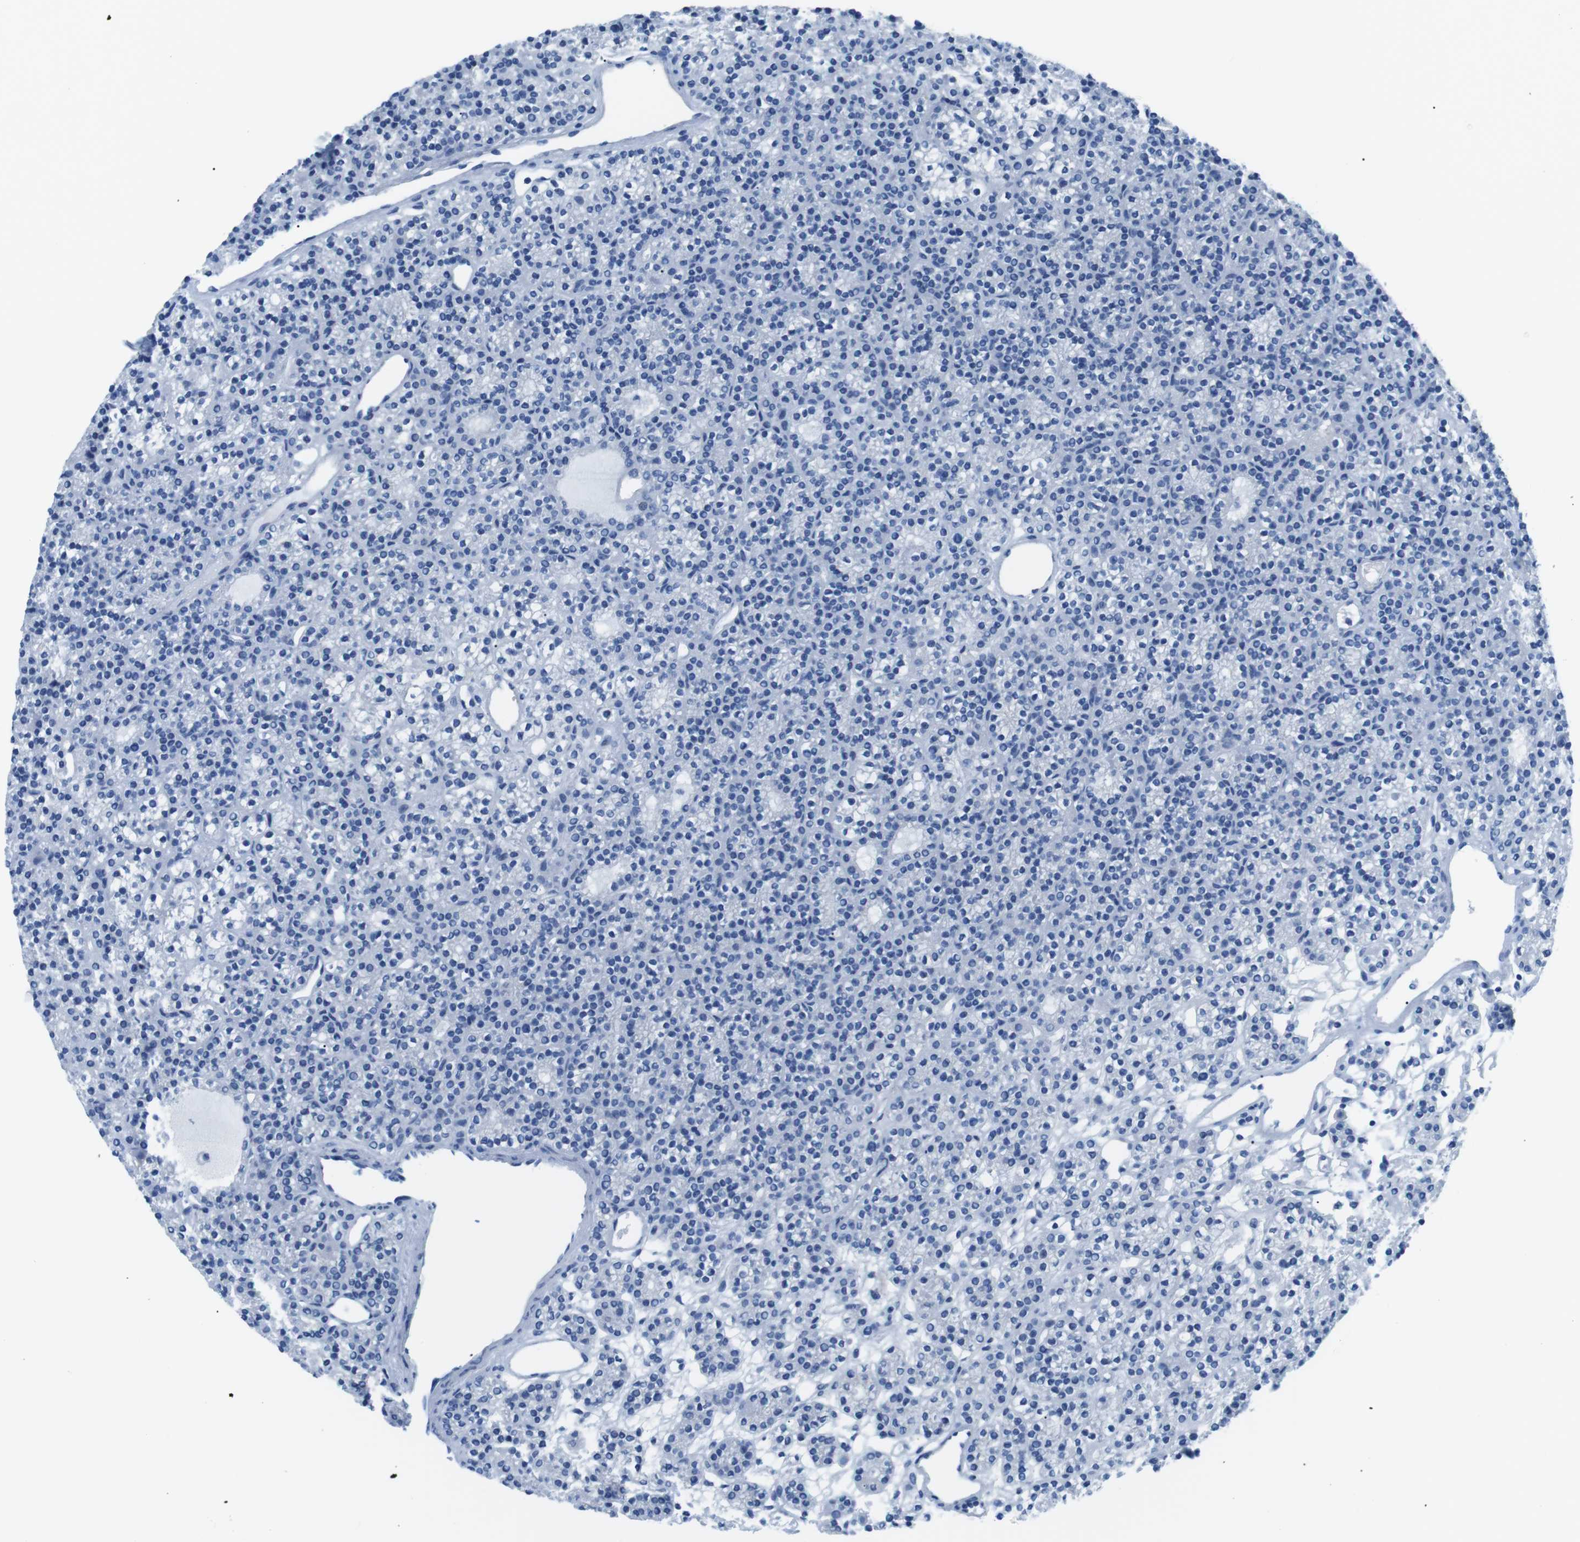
{"staining": {"intensity": "negative", "quantity": "none", "location": "none"}, "tissue": "parathyroid gland", "cell_type": "Glandular cells", "image_type": "normal", "snomed": [{"axis": "morphology", "description": "Normal tissue, NOS"}, {"axis": "morphology", "description": "Adenoma, NOS"}, {"axis": "topography", "description": "Parathyroid gland"}], "caption": "Glandular cells show no significant expression in benign parathyroid gland. The staining is performed using DAB (3,3'-diaminobenzidine) brown chromogen with nuclei counter-stained in using hematoxylin.", "gene": "MUC2", "patient": {"sex": "female", "age": 64}}